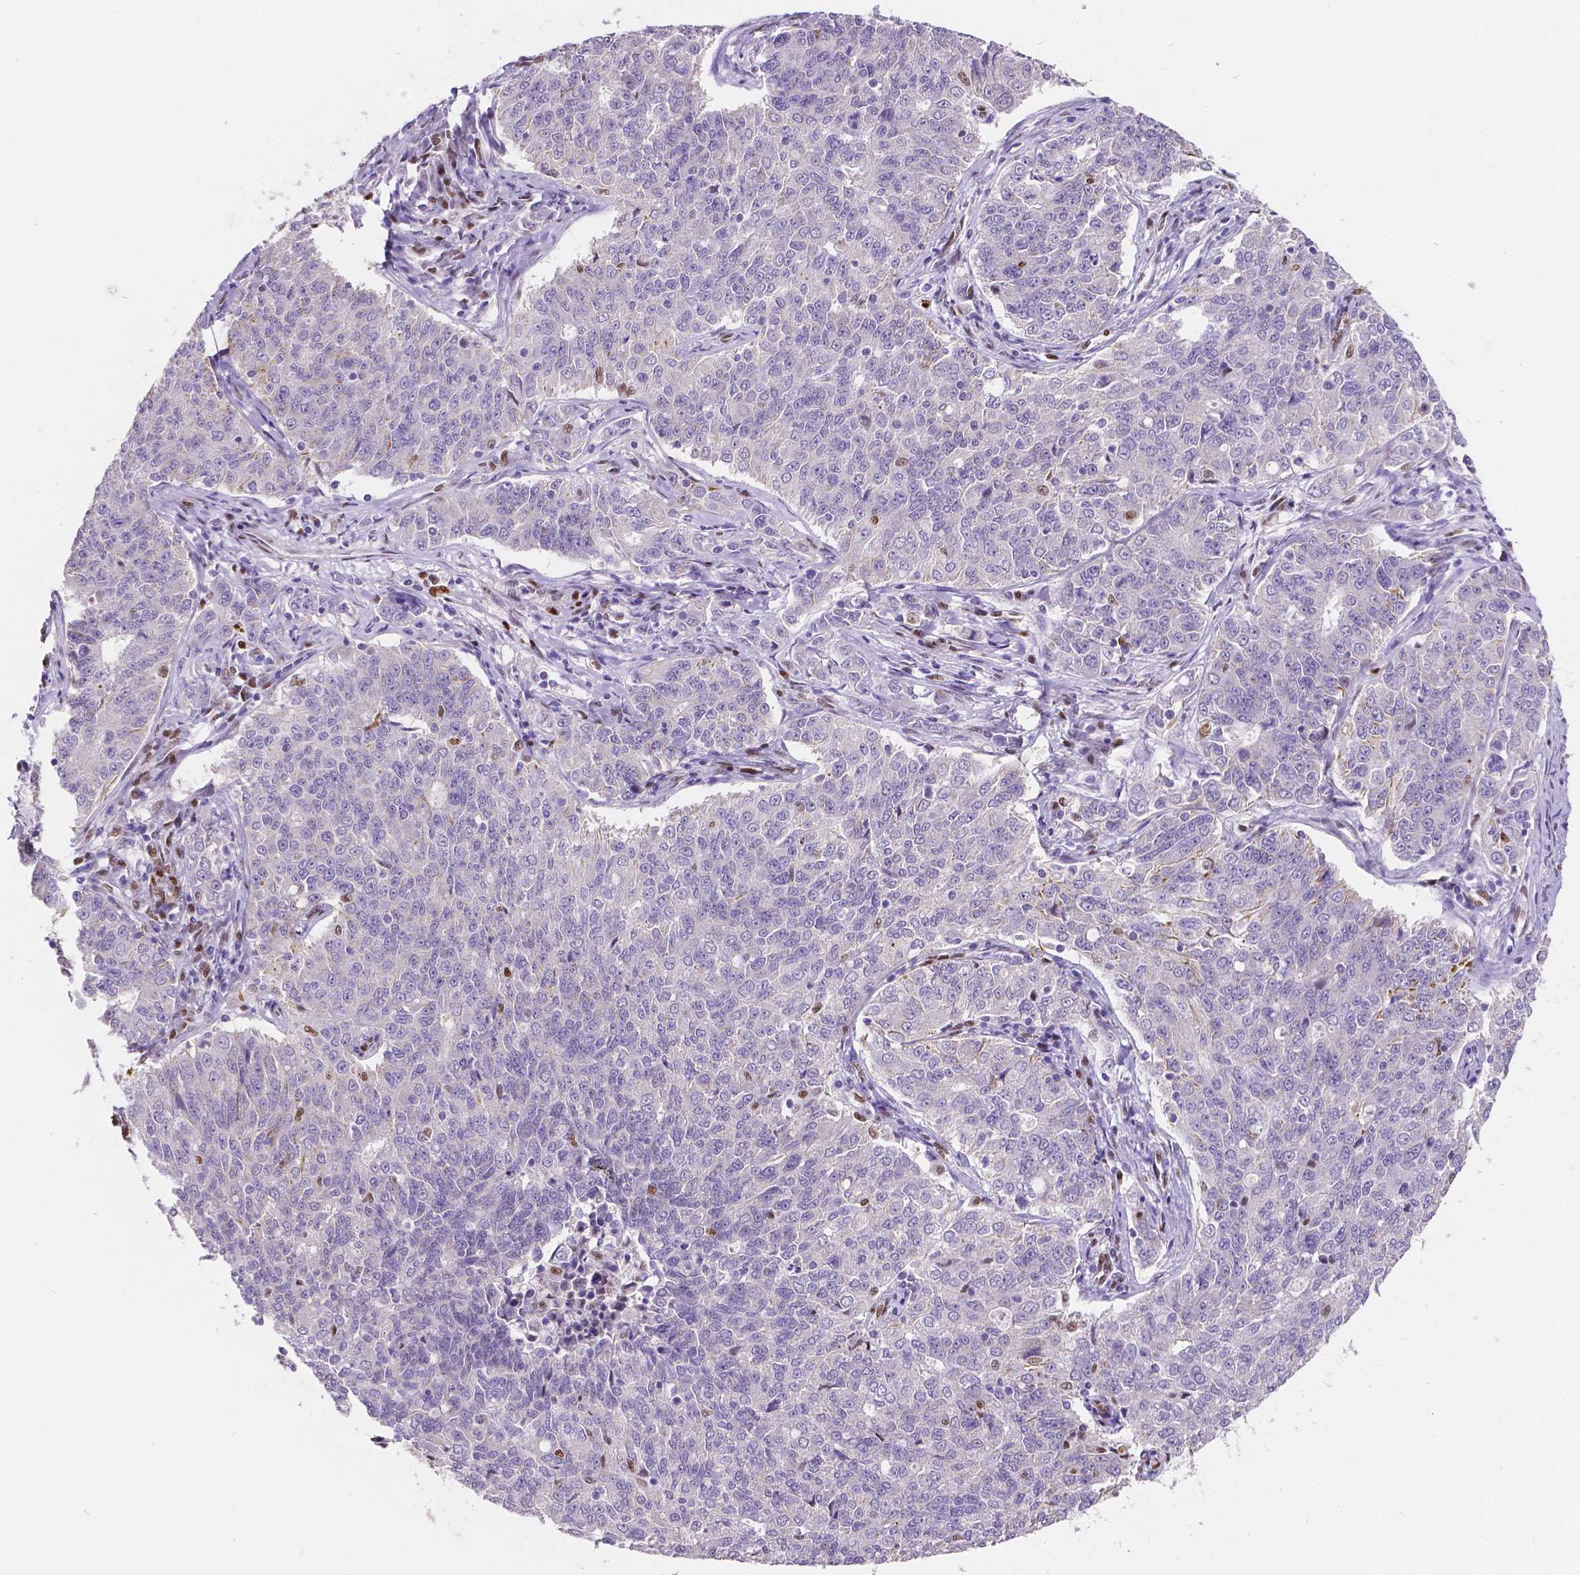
{"staining": {"intensity": "negative", "quantity": "none", "location": "none"}, "tissue": "endometrial cancer", "cell_type": "Tumor cells", "image_type": "cancer", "snomed": [{"axis": "morphology", "description": "Adenocarcinoma, NOS"}, {"axis": "topography", "description": "Endometrium"}], "caption": "Human endometrial cancer stained for a protein using IHC displays no staining in tumor cells.", "gene": "MEF2C", "patient": {"sex": "female", "age": 43}}